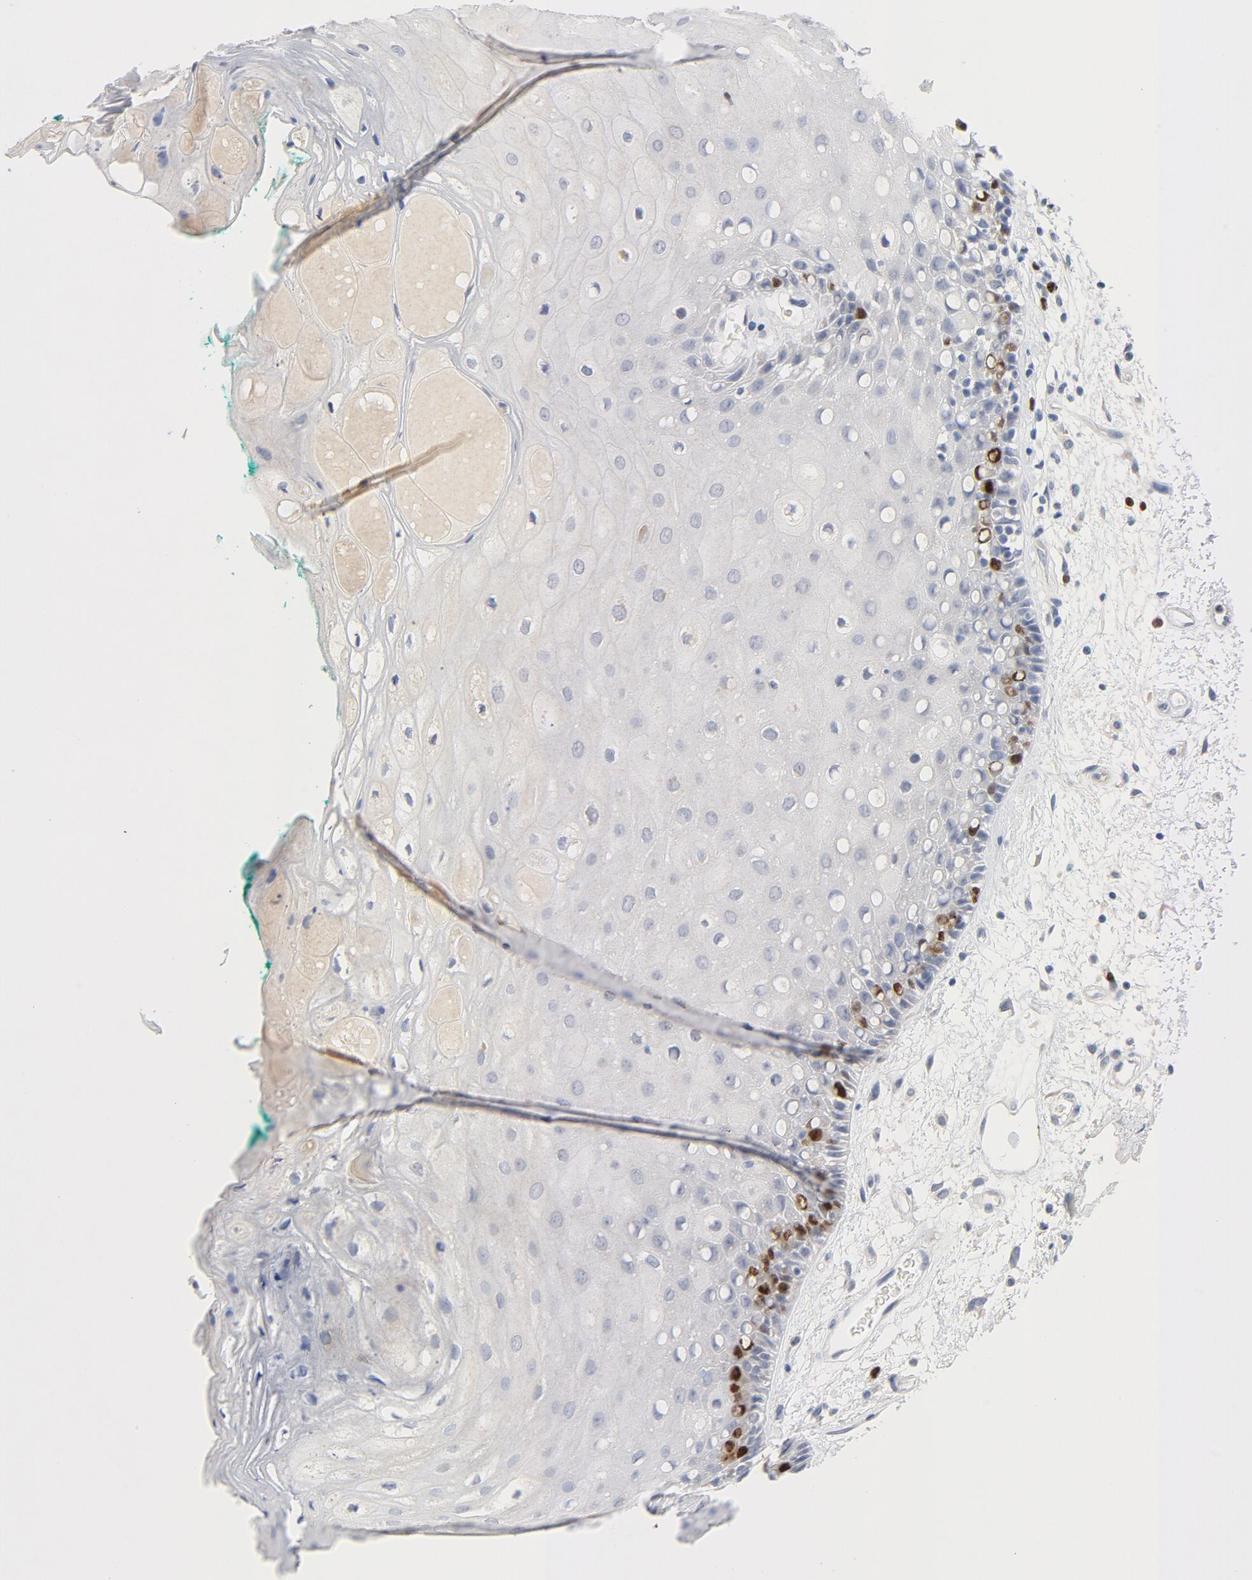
{"staining": {"intensity": "strong", "quantity": "<25%", "location": "nuclear"}, "tissue": "oral mucosa", "cell_type": "Squamous epithelial cells", "image_type": "normal", "snomed": [{"axis": "morphology", "description": "Normal tissue, NOS"}, {"axis": "morphology", "description": "Squamous cell carcinoma, NOS"}, {"axis": "topography", "description": "Skeletal muscle"}, {"axis": "topography", "description": "Oral tissue"}, {"axis": "topography", "description": "Head-Neck"}], "caption": "Squamous epithelial cells exhibit medium levels of strong nuclear expression in about <25% of cells in benign human oral mucosa. Using DAB (brown) and hematoxylin (blue) stains, captured at high magnification using brightfield microscopy.", "gene": "BIRC5", "patient": {"sex": "female", "age": 84}}